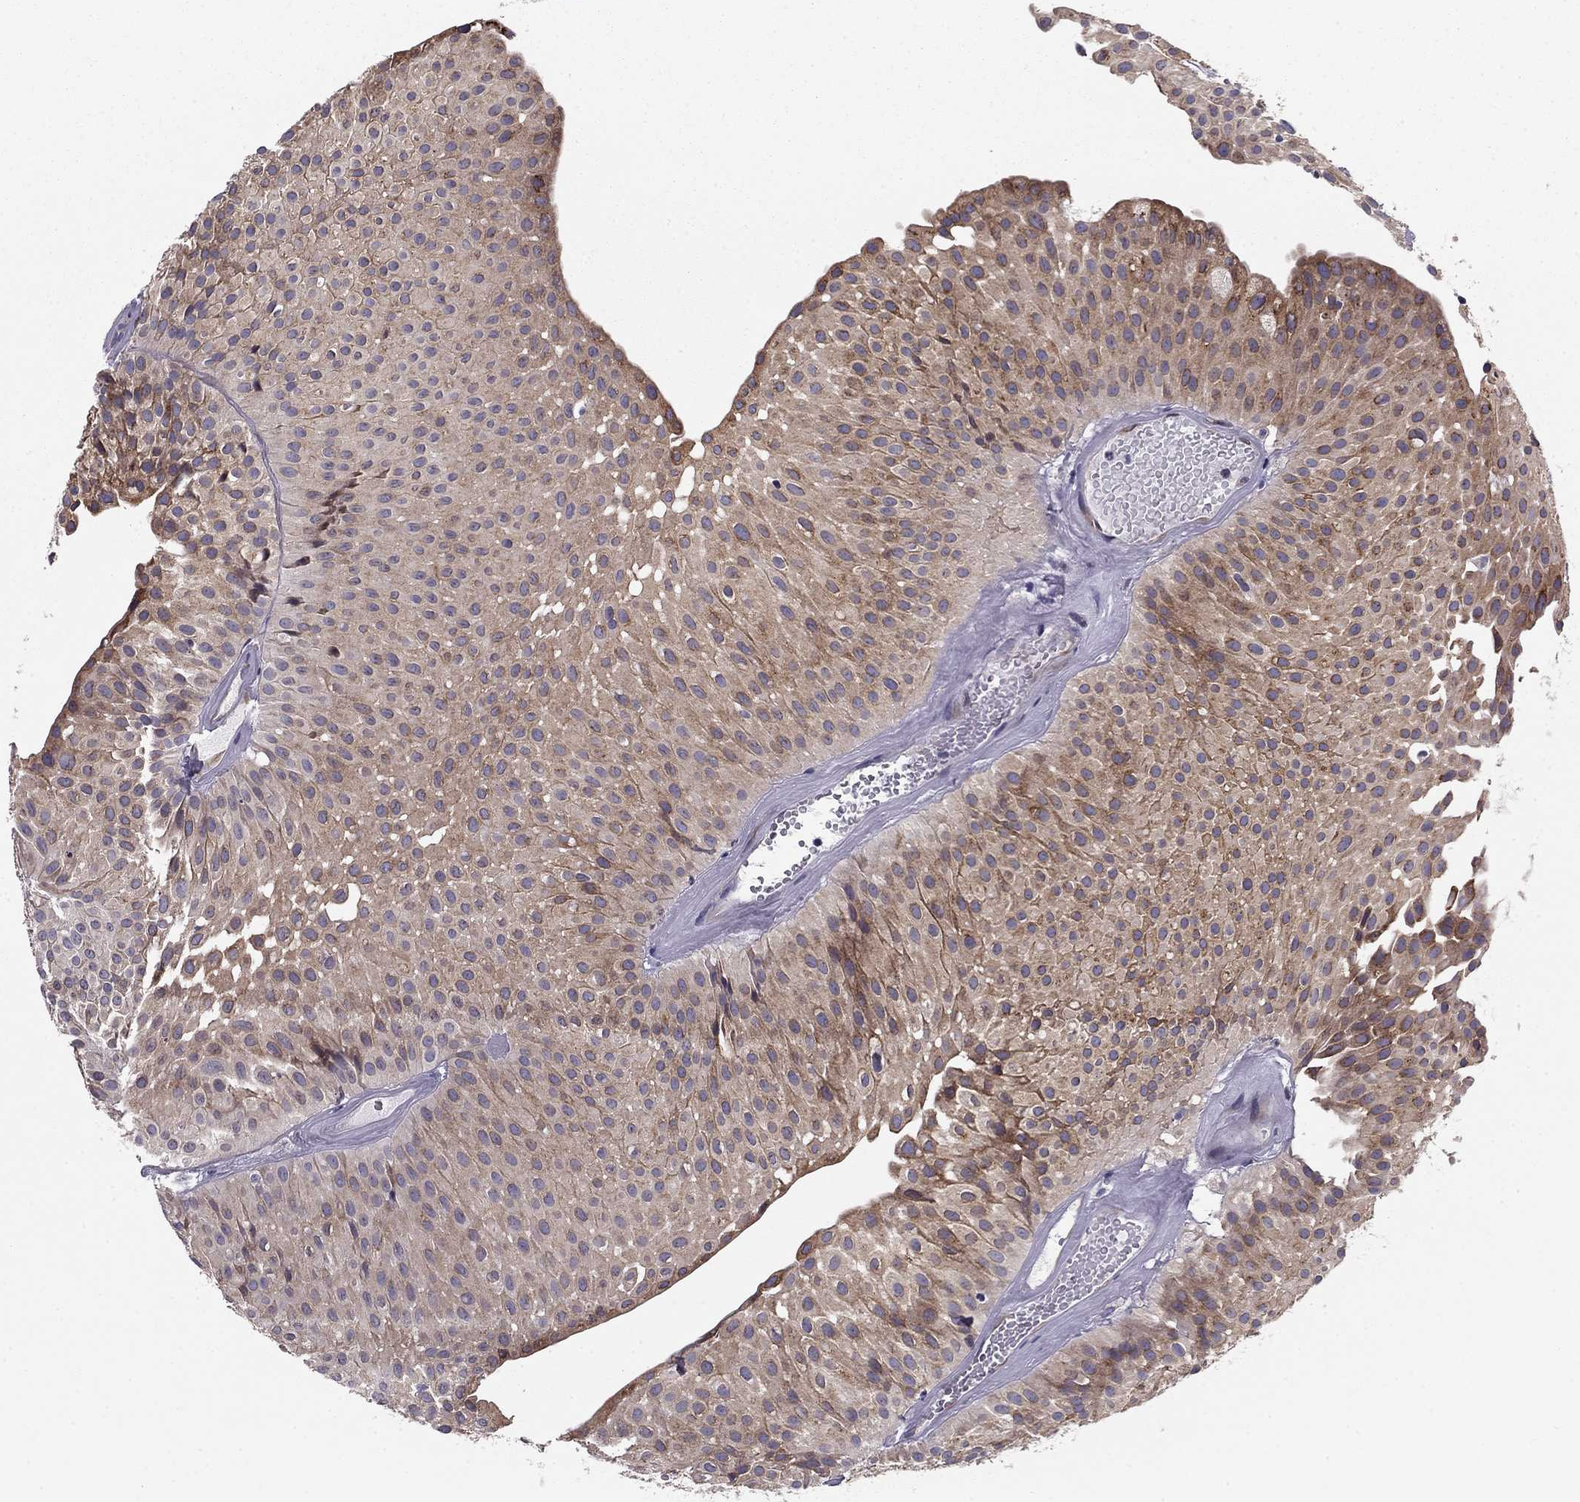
{"staining": {"intensity": "moderate", "quantity": "25%-75%", "location": "cytoplasmic/membranous"}, "tissue": "urothelial cancer", "cell_type": "Tumor cells", "image_type": "cancer", "snomed": [{"axis": "morphology", "description": "Urothelial carcinoma, Low grade"}, {"axis": "topography", "description": "Urinary bladder"}], "caption": "Urothelial cancer stained for a protein demonstrates moderate cytoplasmic/membranous positivity in tumor cells.", "gene": "TMED3", "patient": {"sex": "male", "age": 64}}